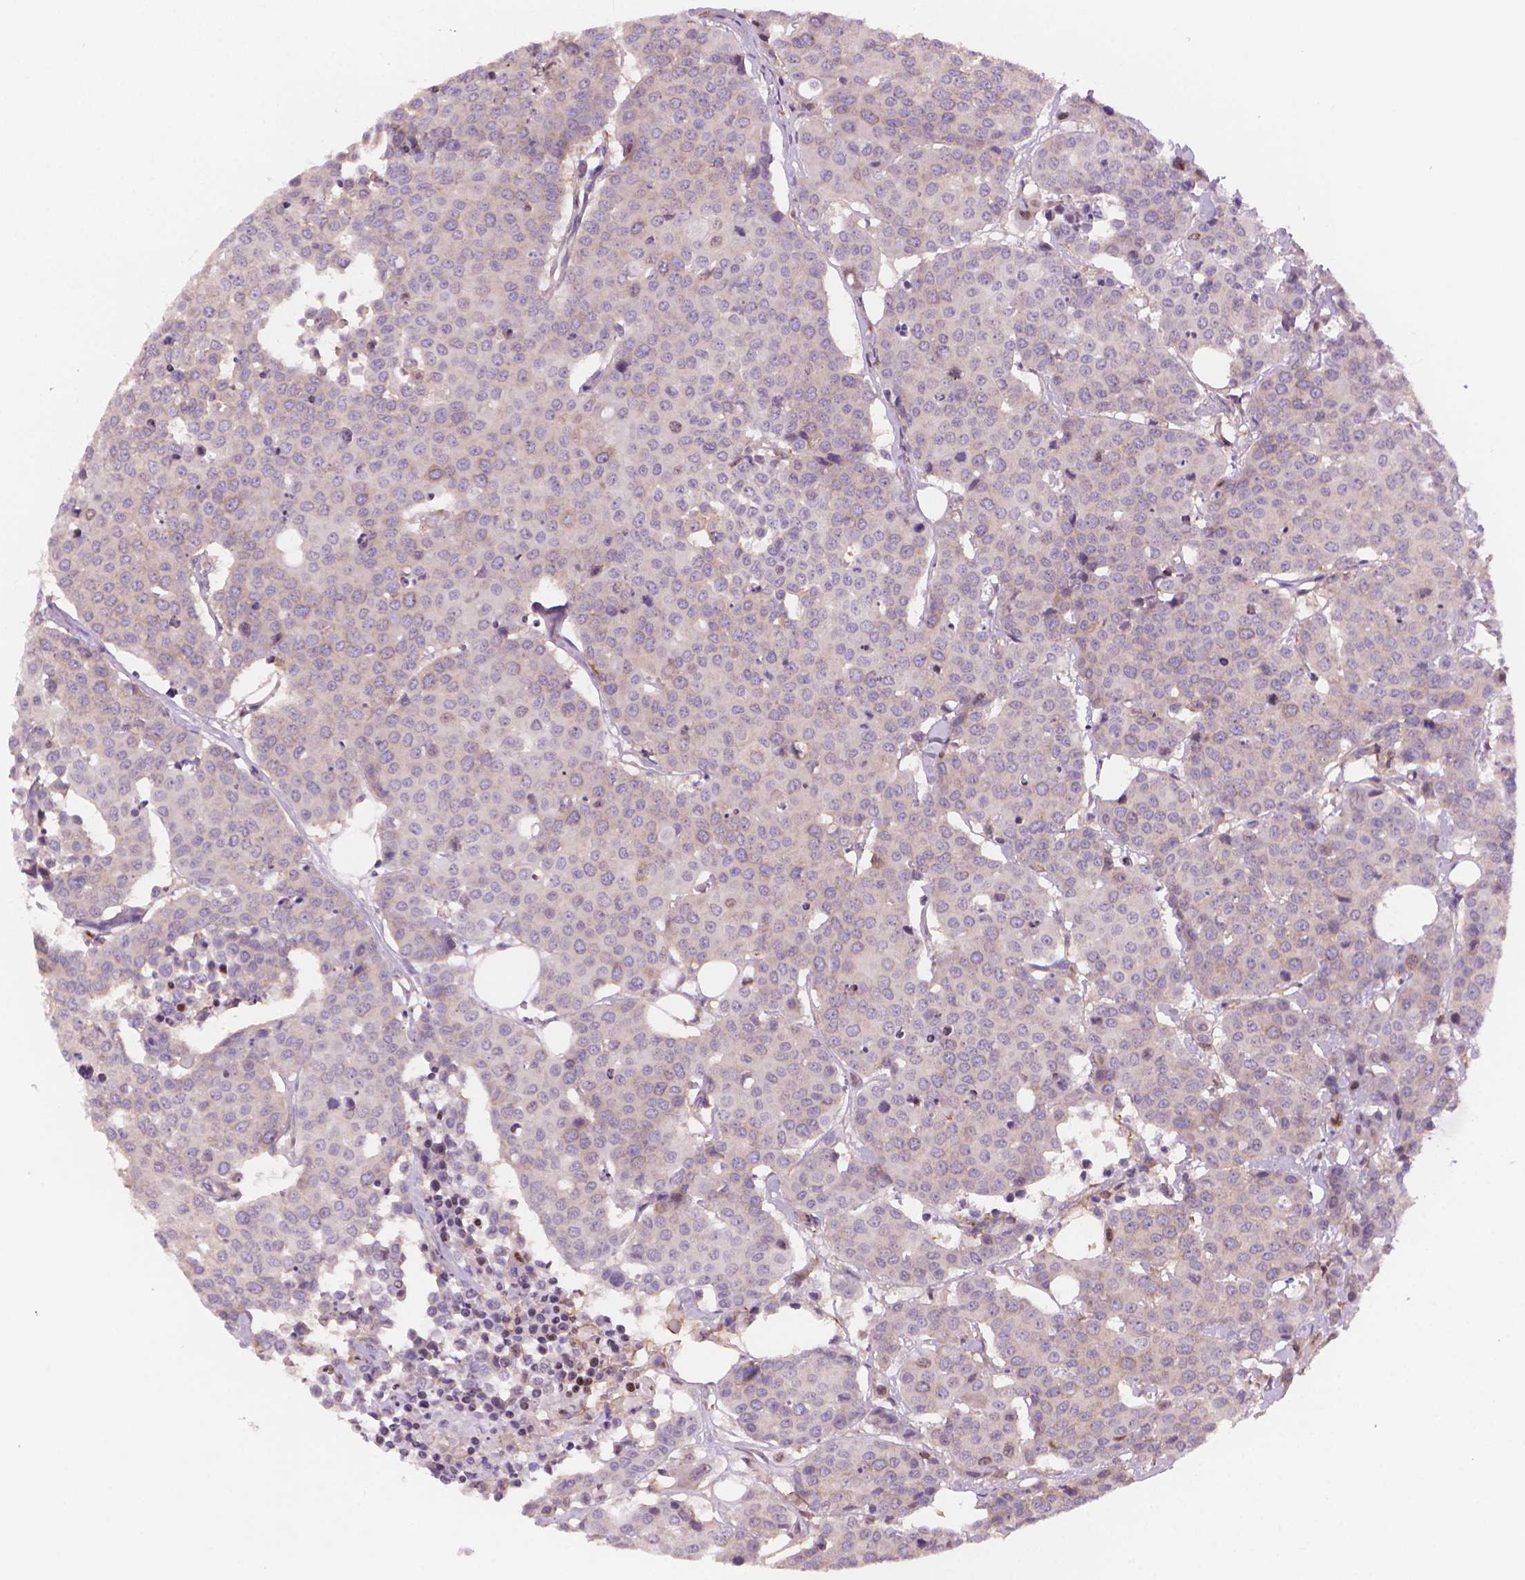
{"staining": {"intensity": "weak", "quantity": "<25%", "location": "cytoplasmic/membranous"}, "tissue": "carcinoid", "cell_type": "Tumor cells", "image_type": "cancer", "snomed": [{"axis": "morphology", "description": "Carcinoid, malignant, NOS"}, {"axis": "topography", "description": "Colon"}], "caption": "Human carcinoid stained for a protein using IHC displays no expression in tumor cells.", "gene": "ENSG00000187186", "patient": {"sex": "male", "age": 81}}